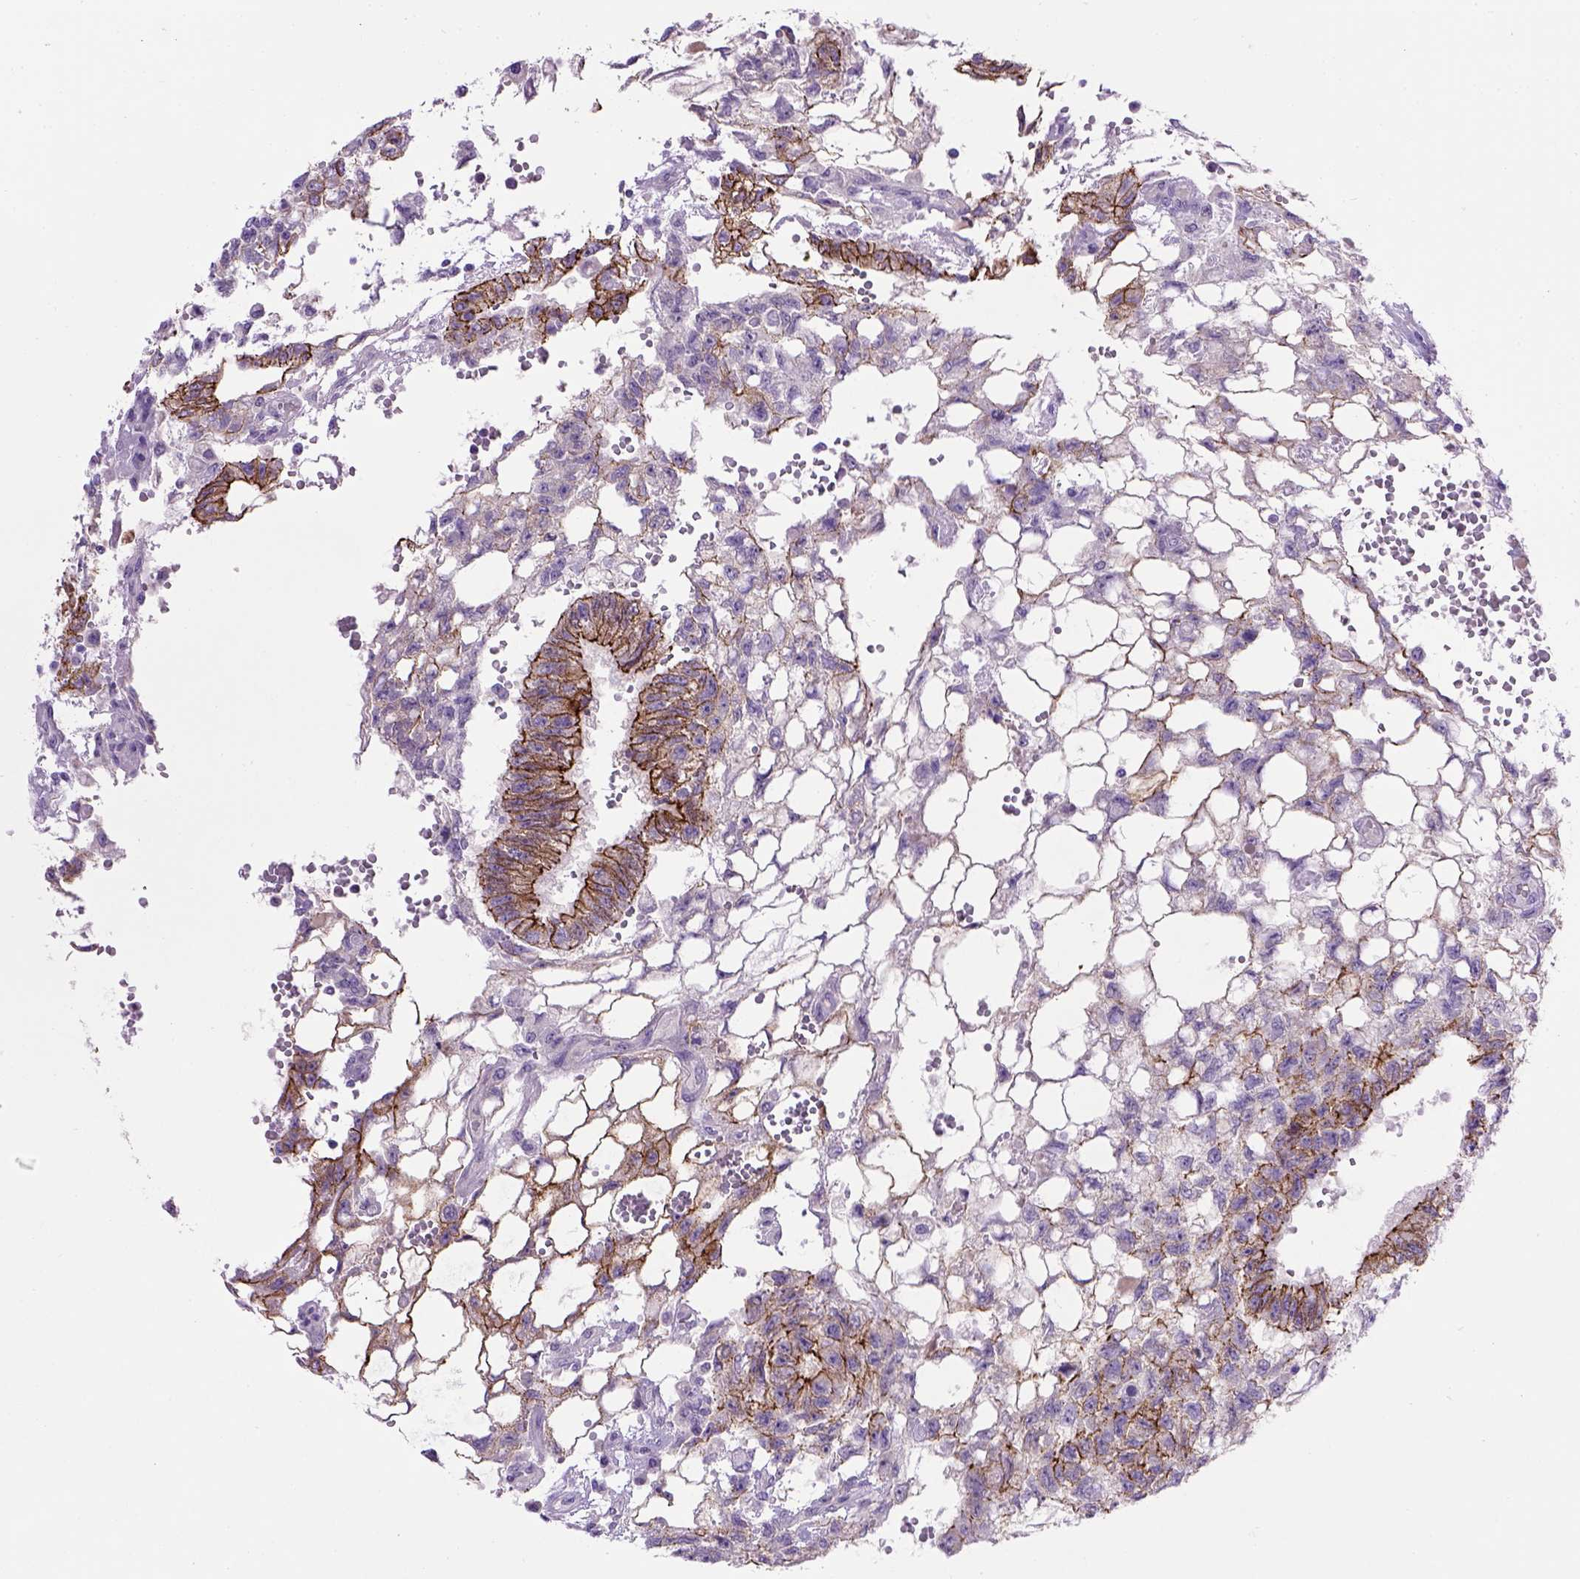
{"staining": {"intensity": "strong", "quantity": ">75%", "location": "cytoplasmic/membranous"}, "tissue": "testis cancer", "cell_type": "Tumor cells", "image_type": "cancer", "snomed": [{"axis": "morphology", "description": "Carcinoma, Embryonal, NOS"}, {"axis": "topography", "description": "Testis"}], "caption": "The photomicrograph exhibits staining of testis cancer (embryonal carcinoma), revealing strong cytoplasmic/membranous protein expression (brown color) within tumor cells. The staining was performed using DAB to visualize the protein expression in brown, while the nuclei were stained in blue with hematoxylin (Magnification: 20x).", "gene": "CDH1", "patient": {"sex": "male", "age": 32}}